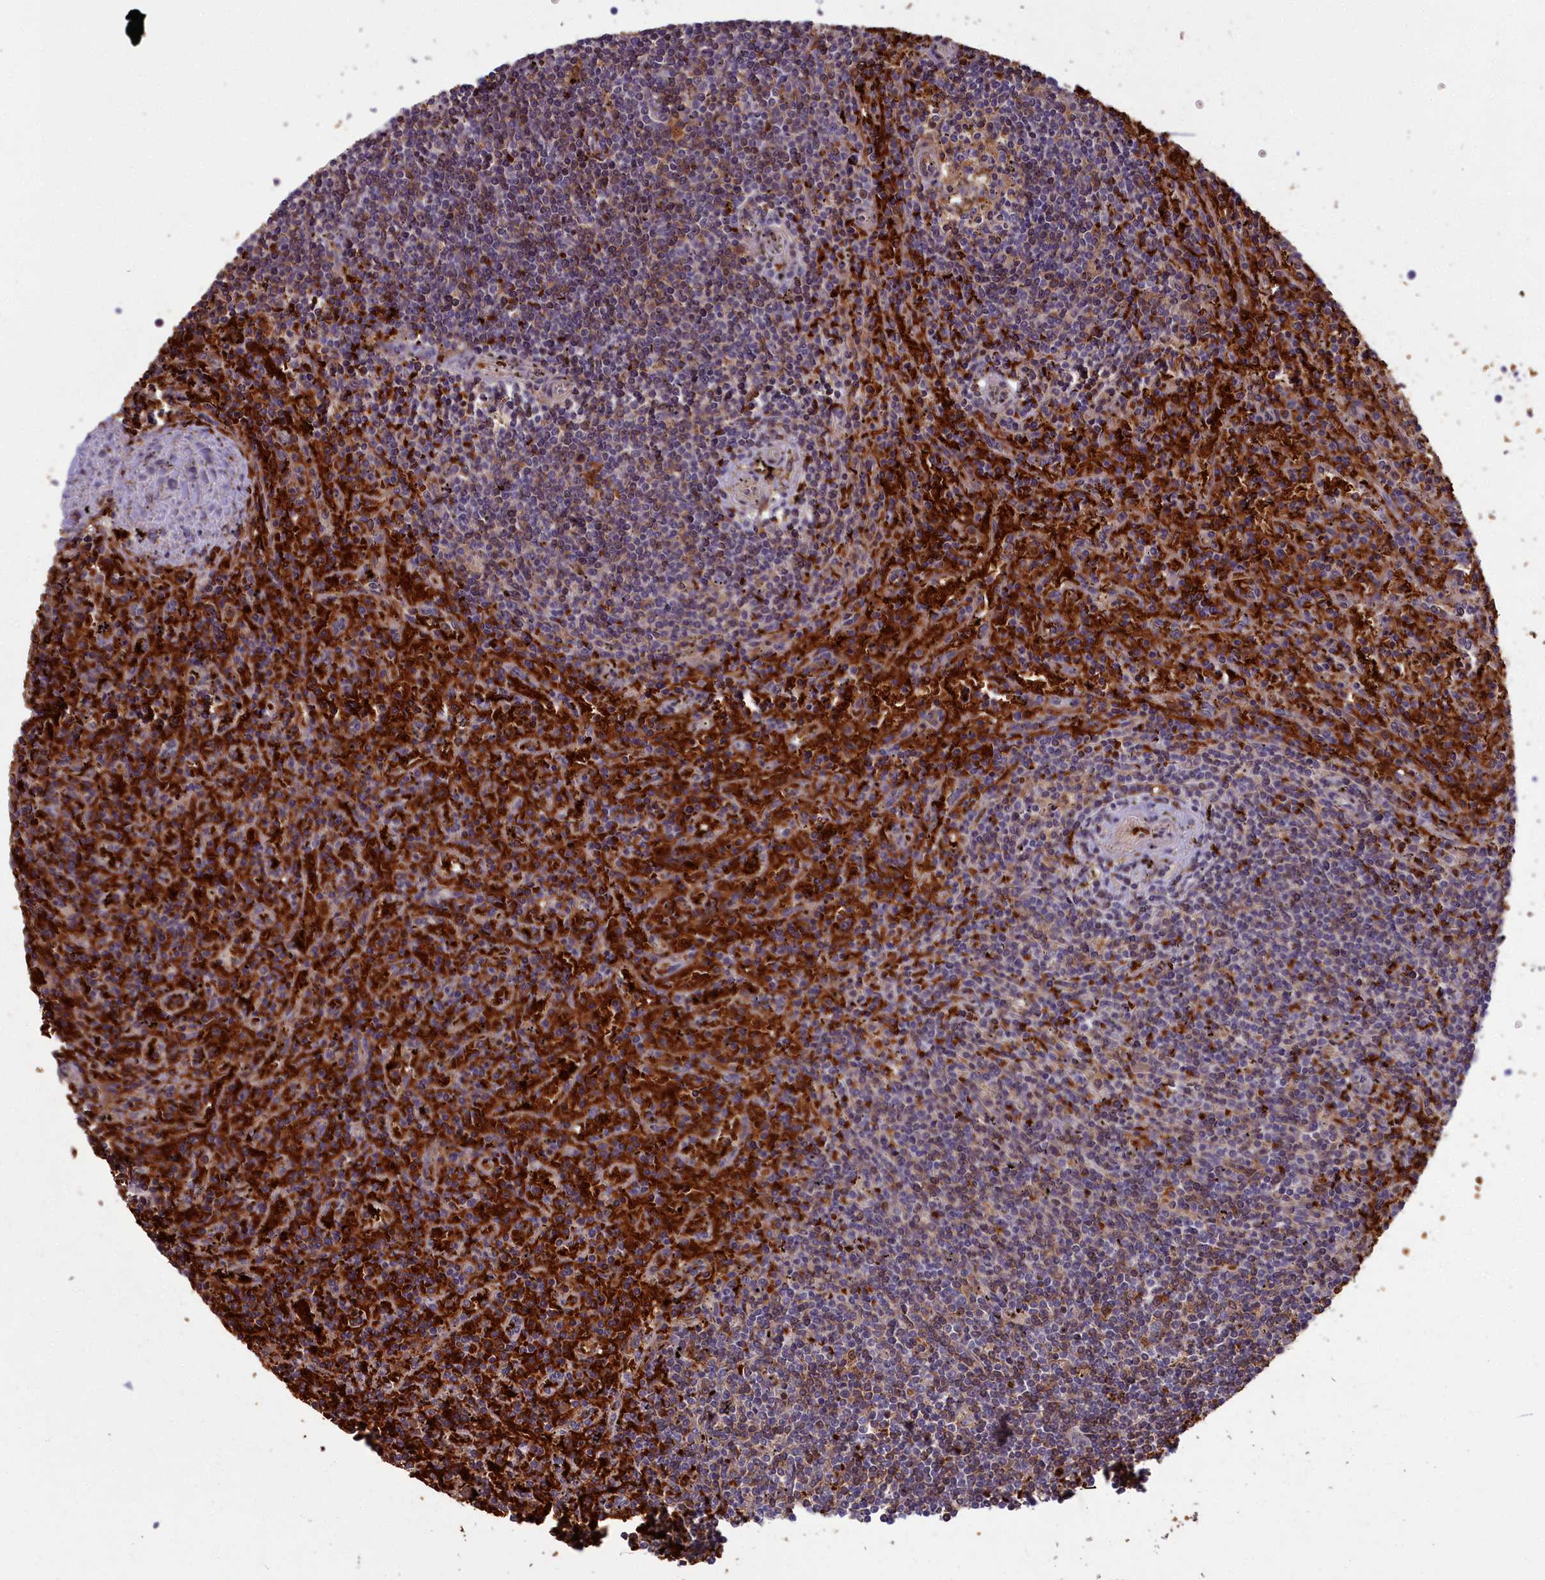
{"staining": {"intensity": "weak", "quantity": "<25%", "location": "cytoplasmic/membranous"}, "tissue": "lymphoma", "cell_type": "Tumor cells", "image_type": "cancer", "snomed": [{"axis": "morphology", "description": "Malignant lymphoma, non-Hodgkin's type, Low grade"}, {"axis": "topography", "description": "Spleen"}], "caption": "High power microscopy photomicrograph of an IHC histopathology image of low-grade malignant lymphoma, non-Hodgkin's type, revealing no significant positivity in tumor cells. (Immunohistochemistry, brightfield microscopy, high magnification).", "gene": "BLVRB", "patient": {"sex": "male", "age": 76}}